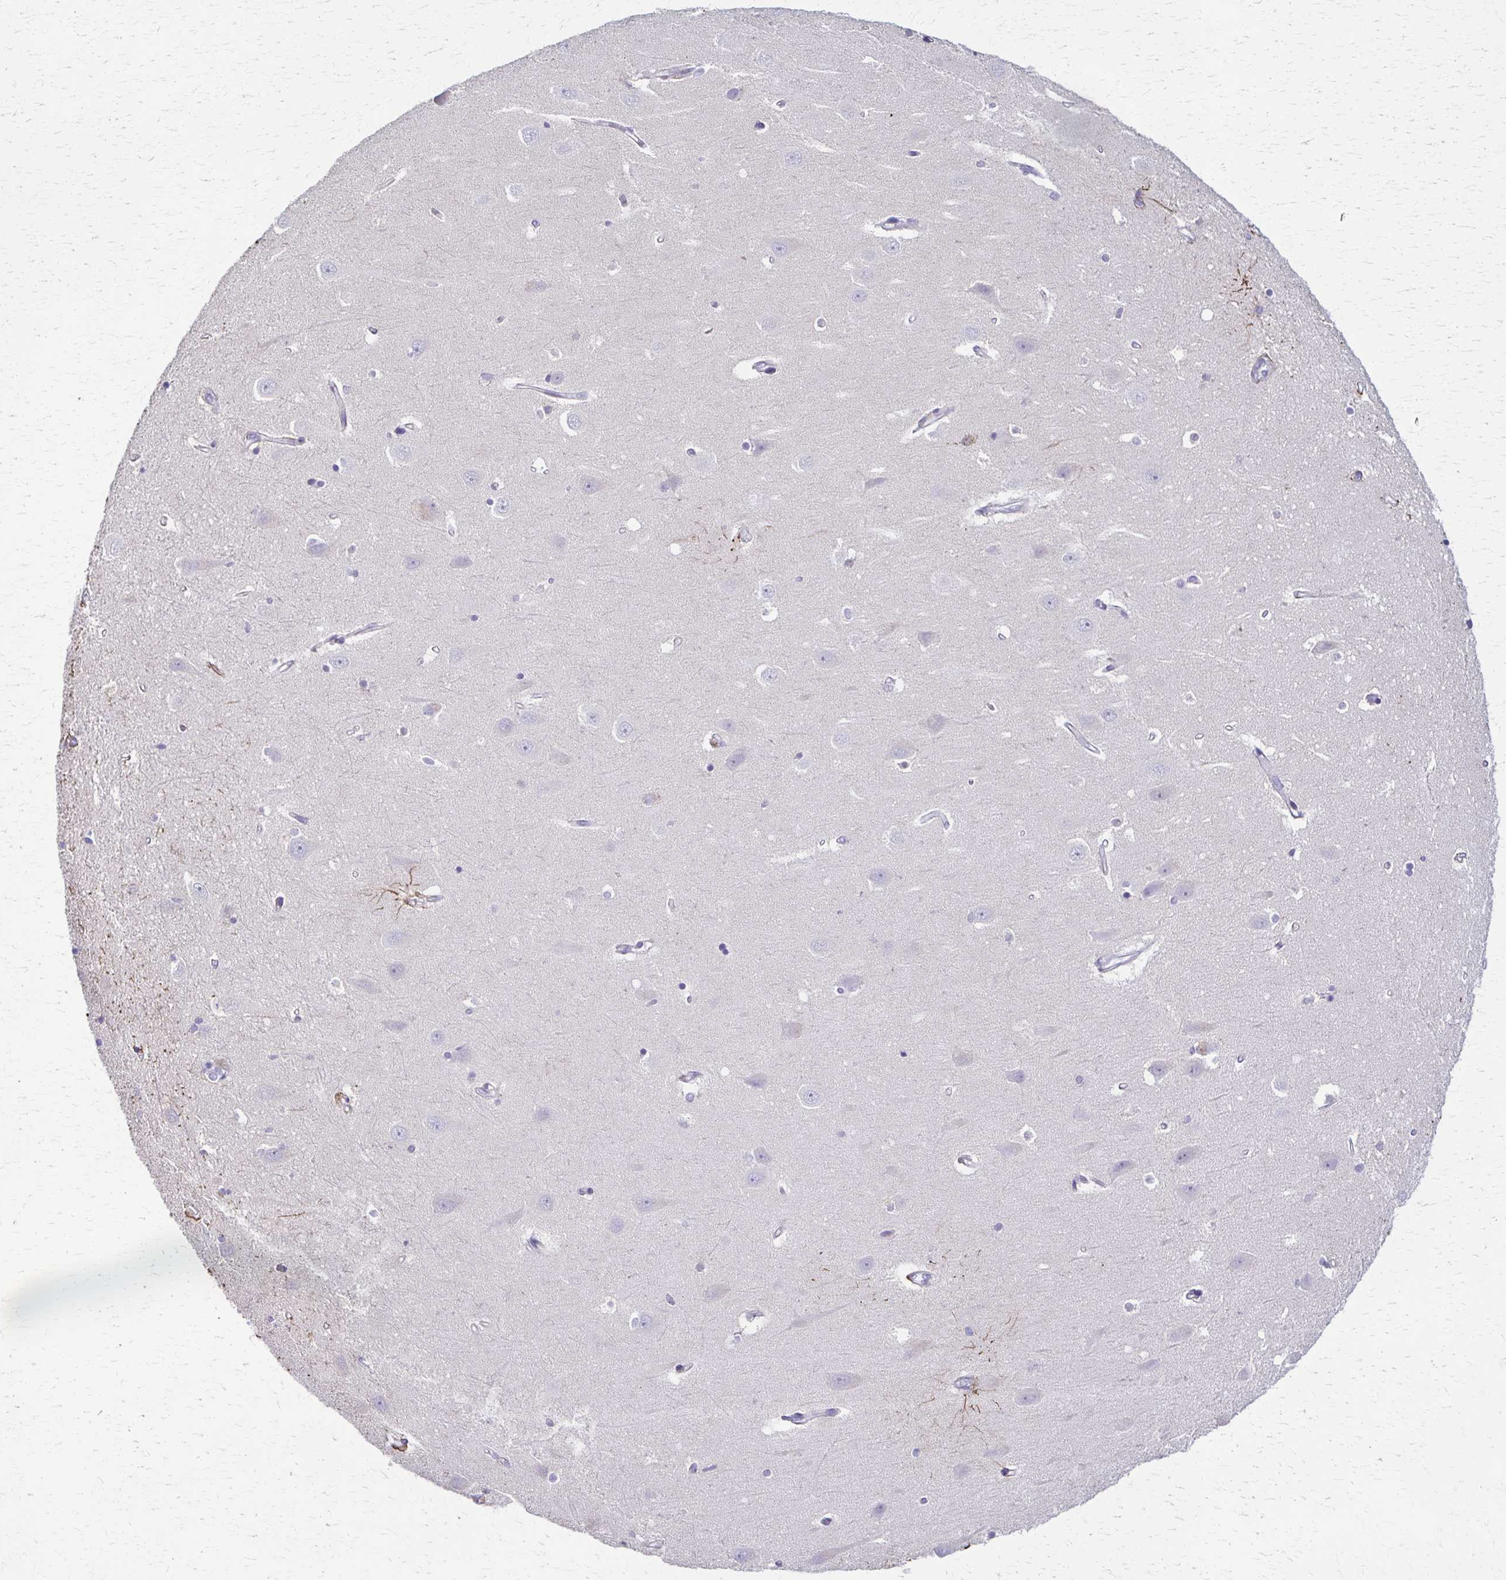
{"staining": {"intensity": "negative", "quantity": "none", "location": "none"}, "tissue": "hippocampus", "cell_type": "Glial cells", "image_type": "normal", "snomed": [{"axis": "morphology", "description": "Normal tissue, NOS"}, {"axis": "topography", "description": "Hippocampus"}], "caption": "Hippocampus was stained to show a protein in brown. There is no significant expression in glial cells.", "gene": "PIK3AP1", "patient": {"sex": "male", "age": 63}}